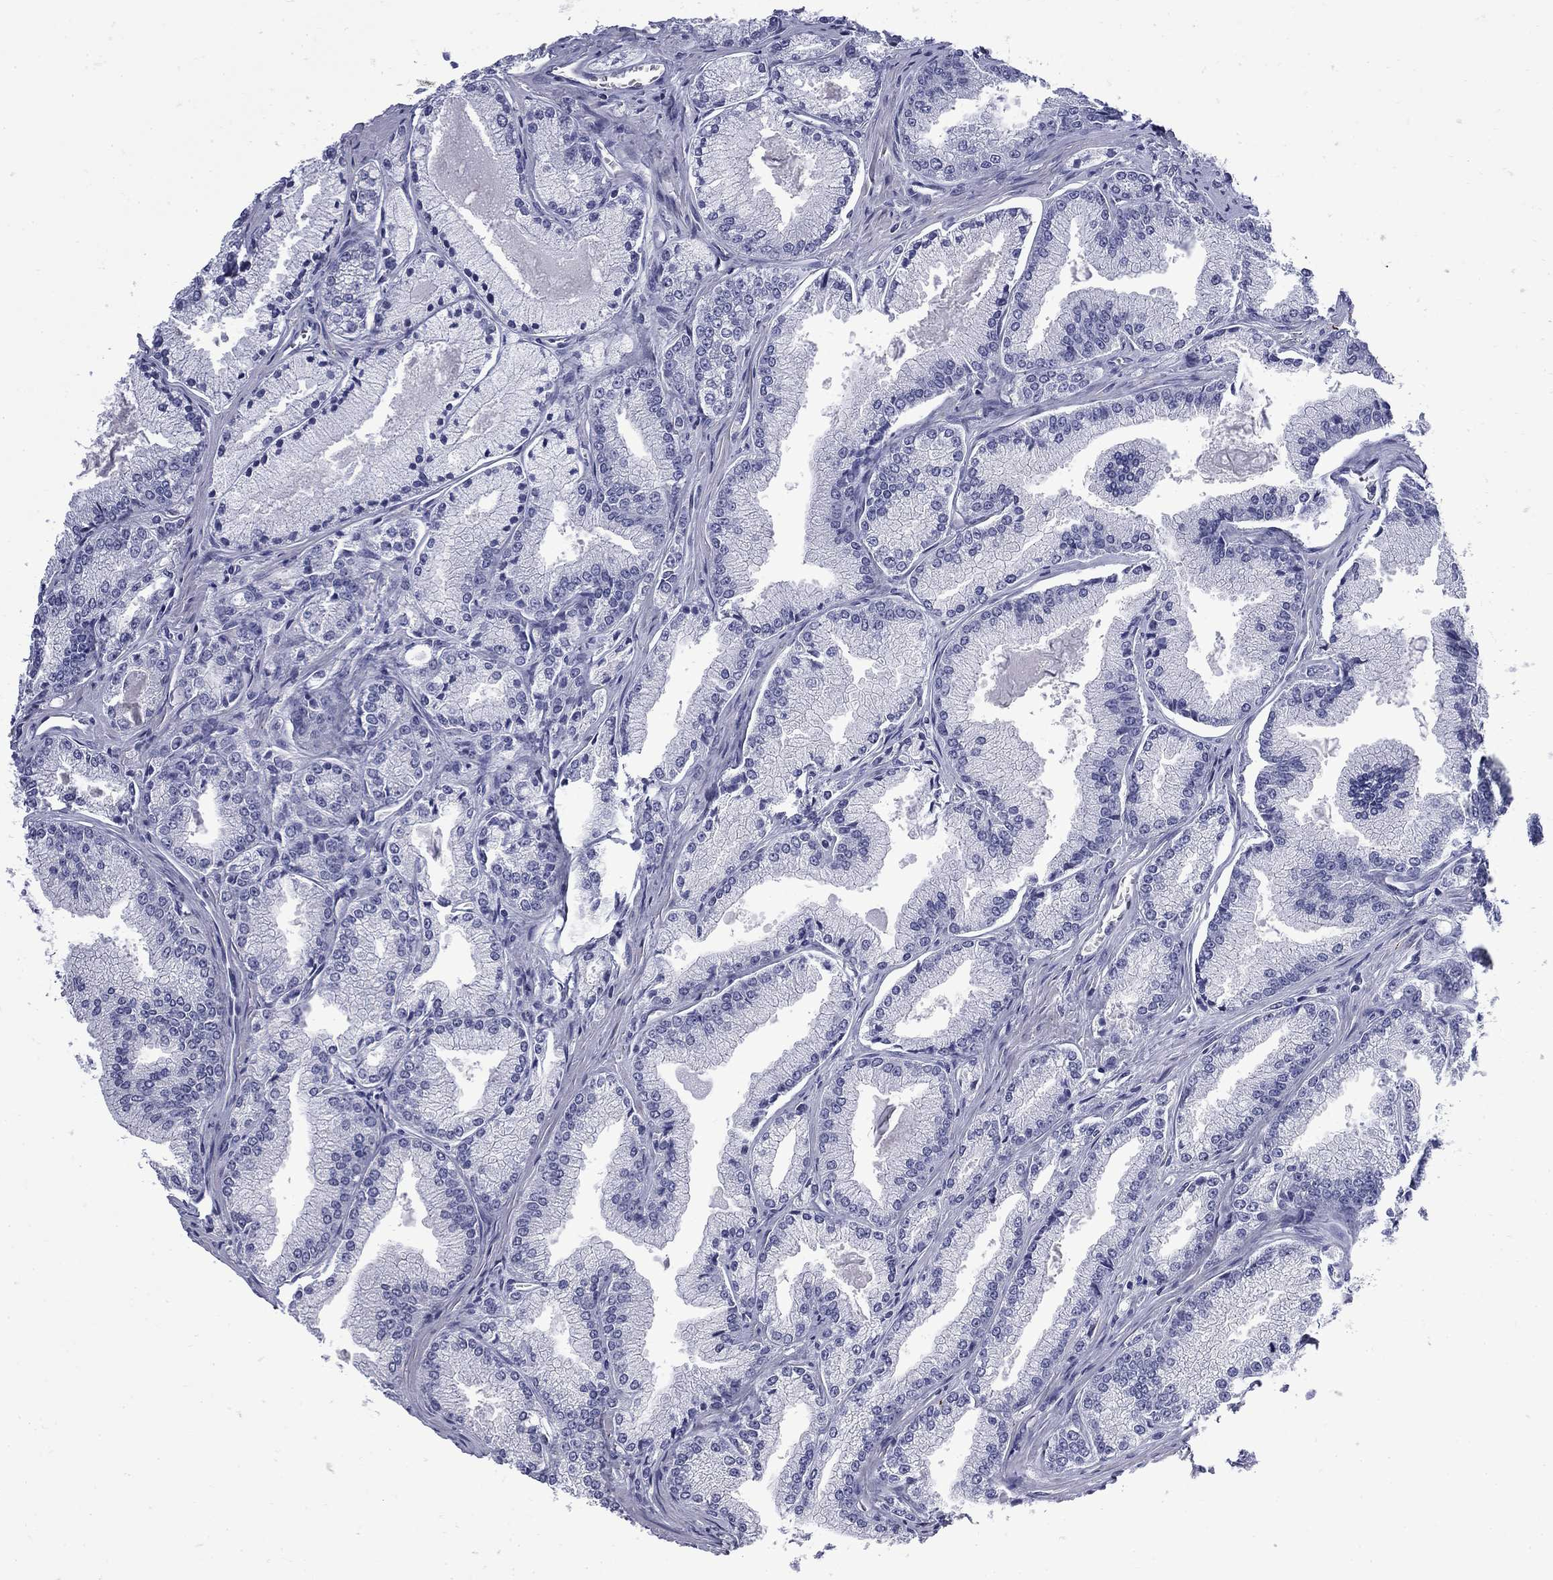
{"staining": {"intensity": "negative", "quantity": "none", "location": "none"}, "tissue": "prostate cancer", "cell_type": "Tumor cells", "image_type": "cancer", "snomed": [{"axis": "morphology", "description": "Adenocarcinoma, NOS"}, {"axis": "morphology", "description": "Adenocarcinoma, High grade"}, {"axis": "topography", "description": "Prostate"}], "caption": "This is an IHC histopathology image of prostate cancer (high-grade adenocarcinoma). There is no staining in tumor cells.", "gene": "MGARP", "patient": {"sex": "male", "age": 70}}